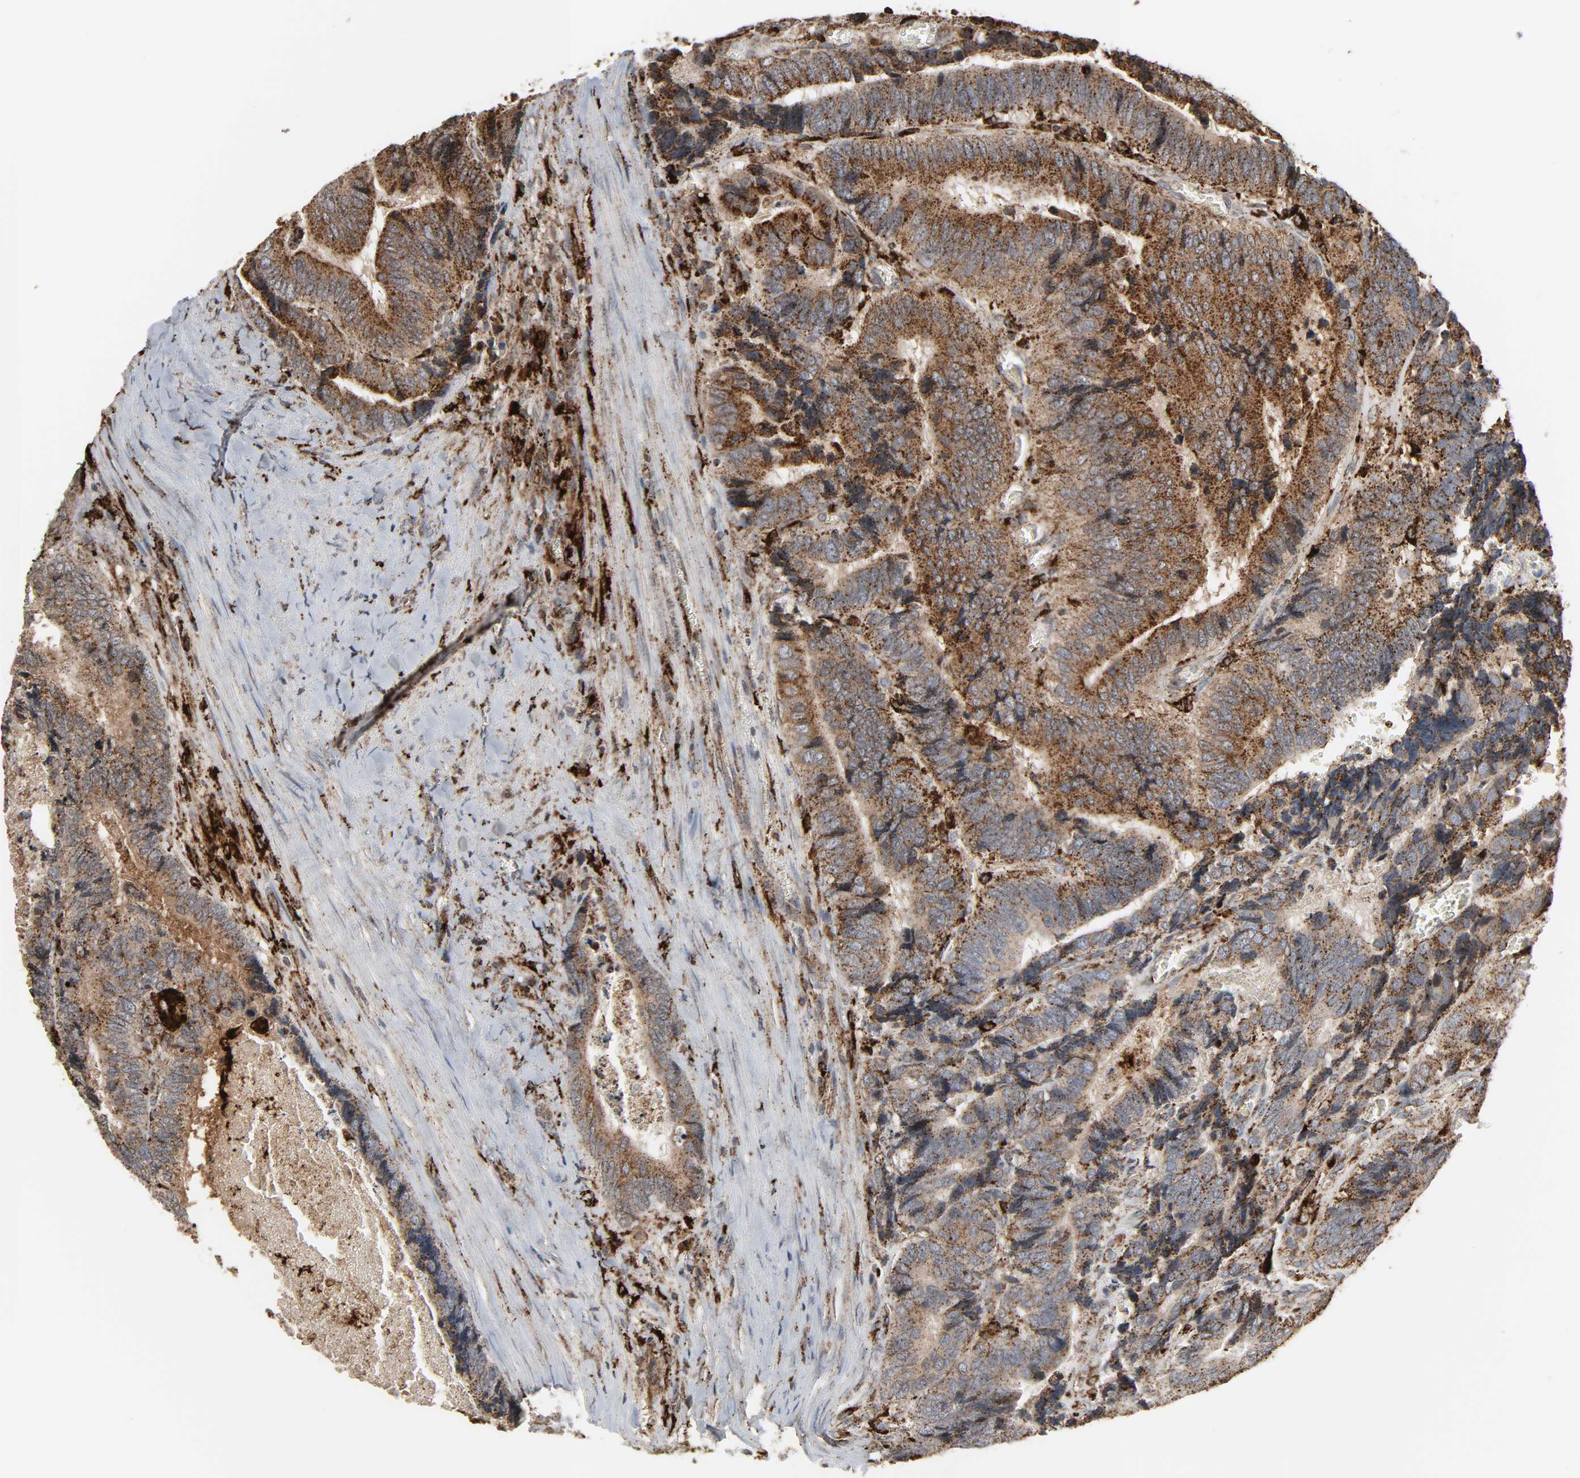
{"staining": {"intensity": "strong", "quantity": ">75%", "location": "cytoplasmic/membranous"}, "tissue": "colorectal cancer", "cell_type": "Tumor cells", "image_type": "cancer", "snomed": [{"axis": "morphology", "description": "Adenocarcinoma, NOS"}, {"axis": "topography", "description": "Colon"}], "caption": "Colorectal cancer tissue exhibits strong cytoplasmic/membranous expression in approximately >75% of tumor cells", "gene": "PSAP", "patient": {"sex": "male", "age": 72}}